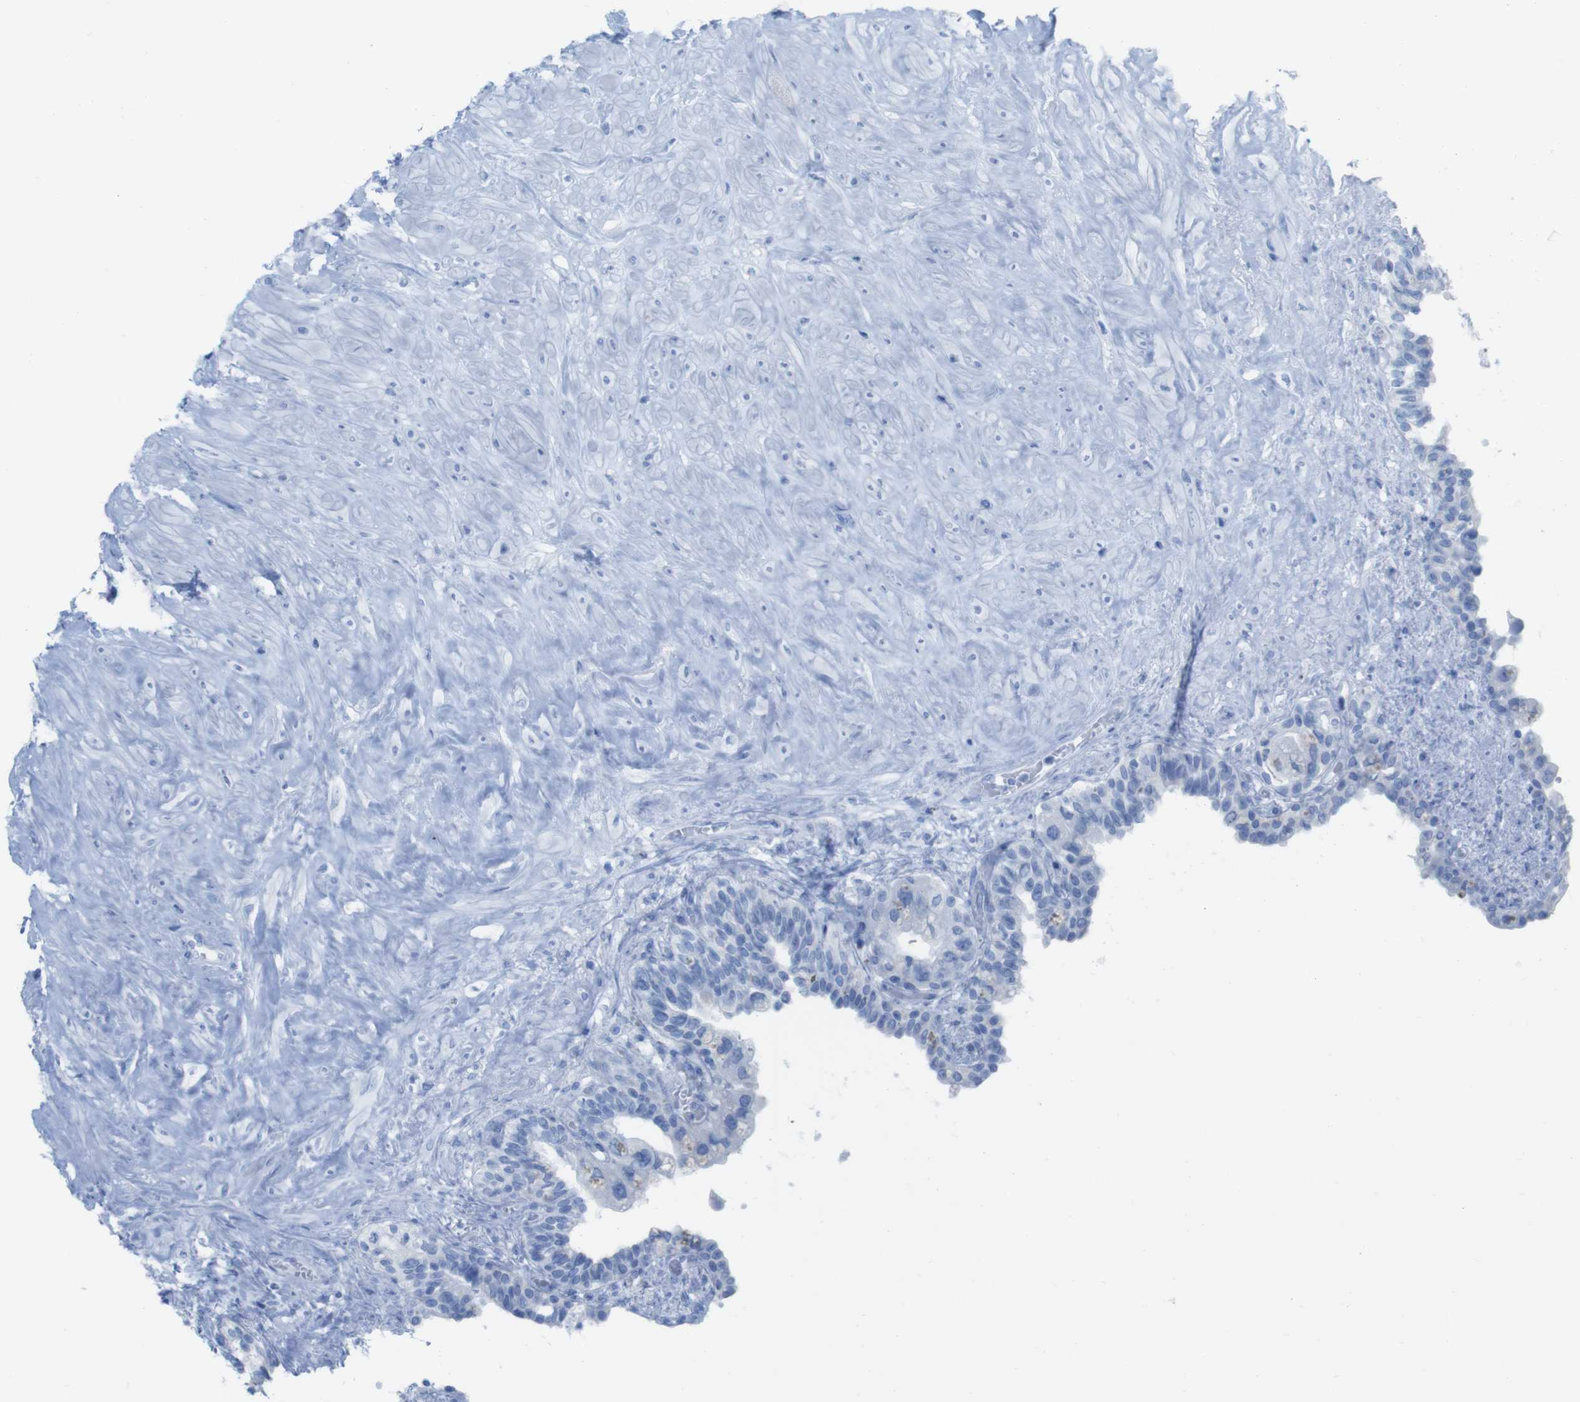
{"staining": {"intensity": "negative", "quantity": "none", "location": "none"}, "tissue": "seminal vesicle", "cell_type": "Glandular cells", "image_type": "normal", "snomed": [{"axis": "morphology", "description": "Normal tissue, NOS"}, {"axis": "topography", "description": "Seminal veicle"}], "caption": "IHC photomicrograph of unremarkable seminal vesicle: human seminal vesicle stained with DAB (3,3'-diaminobenzidine) shows no significant protein positivity in glandular cells. (Immunohistochemistry (ihc), brightfield microscopy, high magnification).", "gene": "MYH7", "patient": {"sex": "male", "age": 63}}